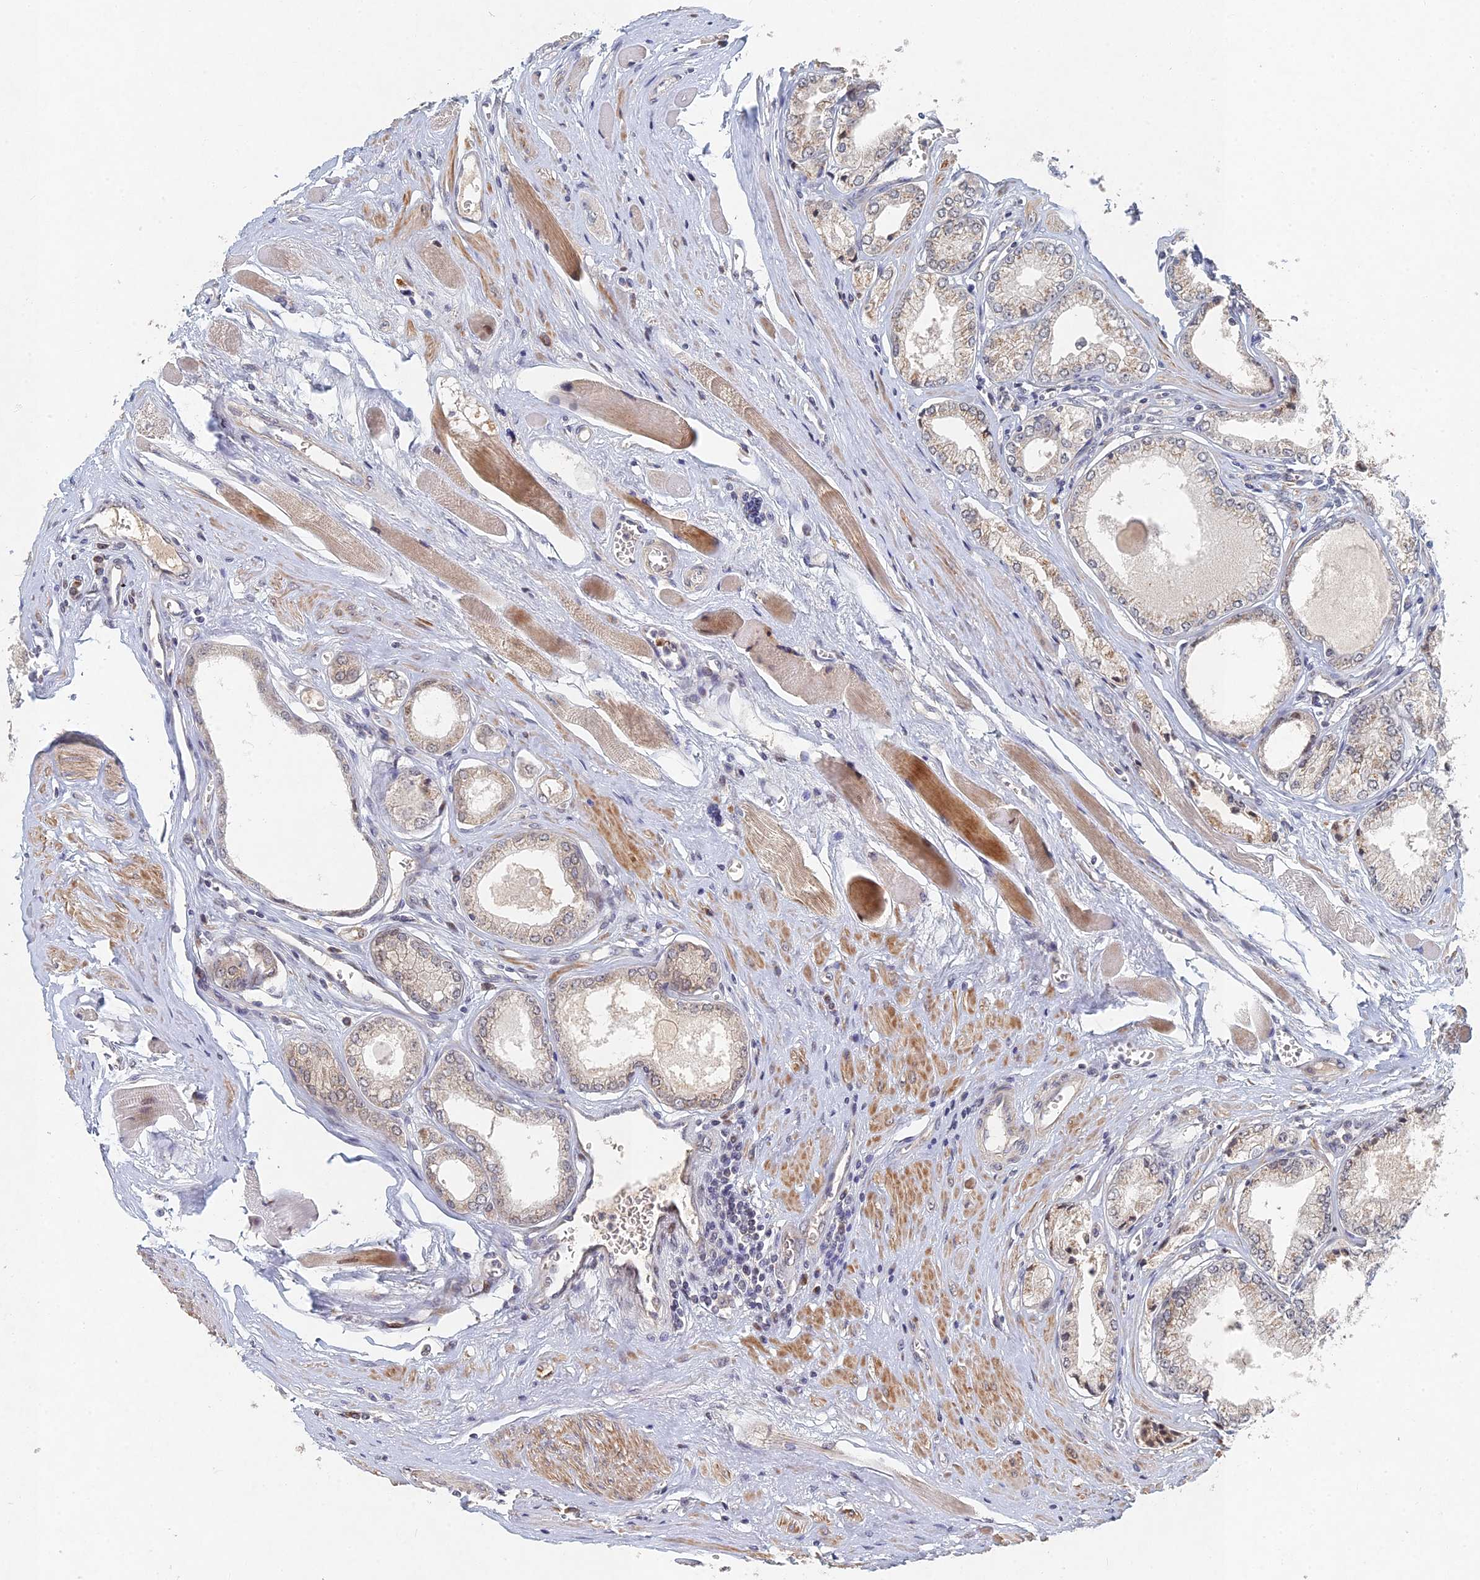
{"staining": {"intensity": "weak", "quantity": "<25%", "location": "cytoplasmic/membranous"}, "tissue": "prostate cancer", "cell_type": "Tumor cells", "image_type": "cancer", "snomed": [{"axis": "morphology", "description": "Adenocarcinoma, Low grade"}, {"axis": "topography", "description": "Prostate"}], "caption": "Immunohistochemistry (IHC) photomicrograph of human low-grade adenocarcinoma (prostate) stained for a protein (brown), which reveals no staining in tumor cells.", "gene": "GNA15", "patient": {"sex": "male", "age": 60}}